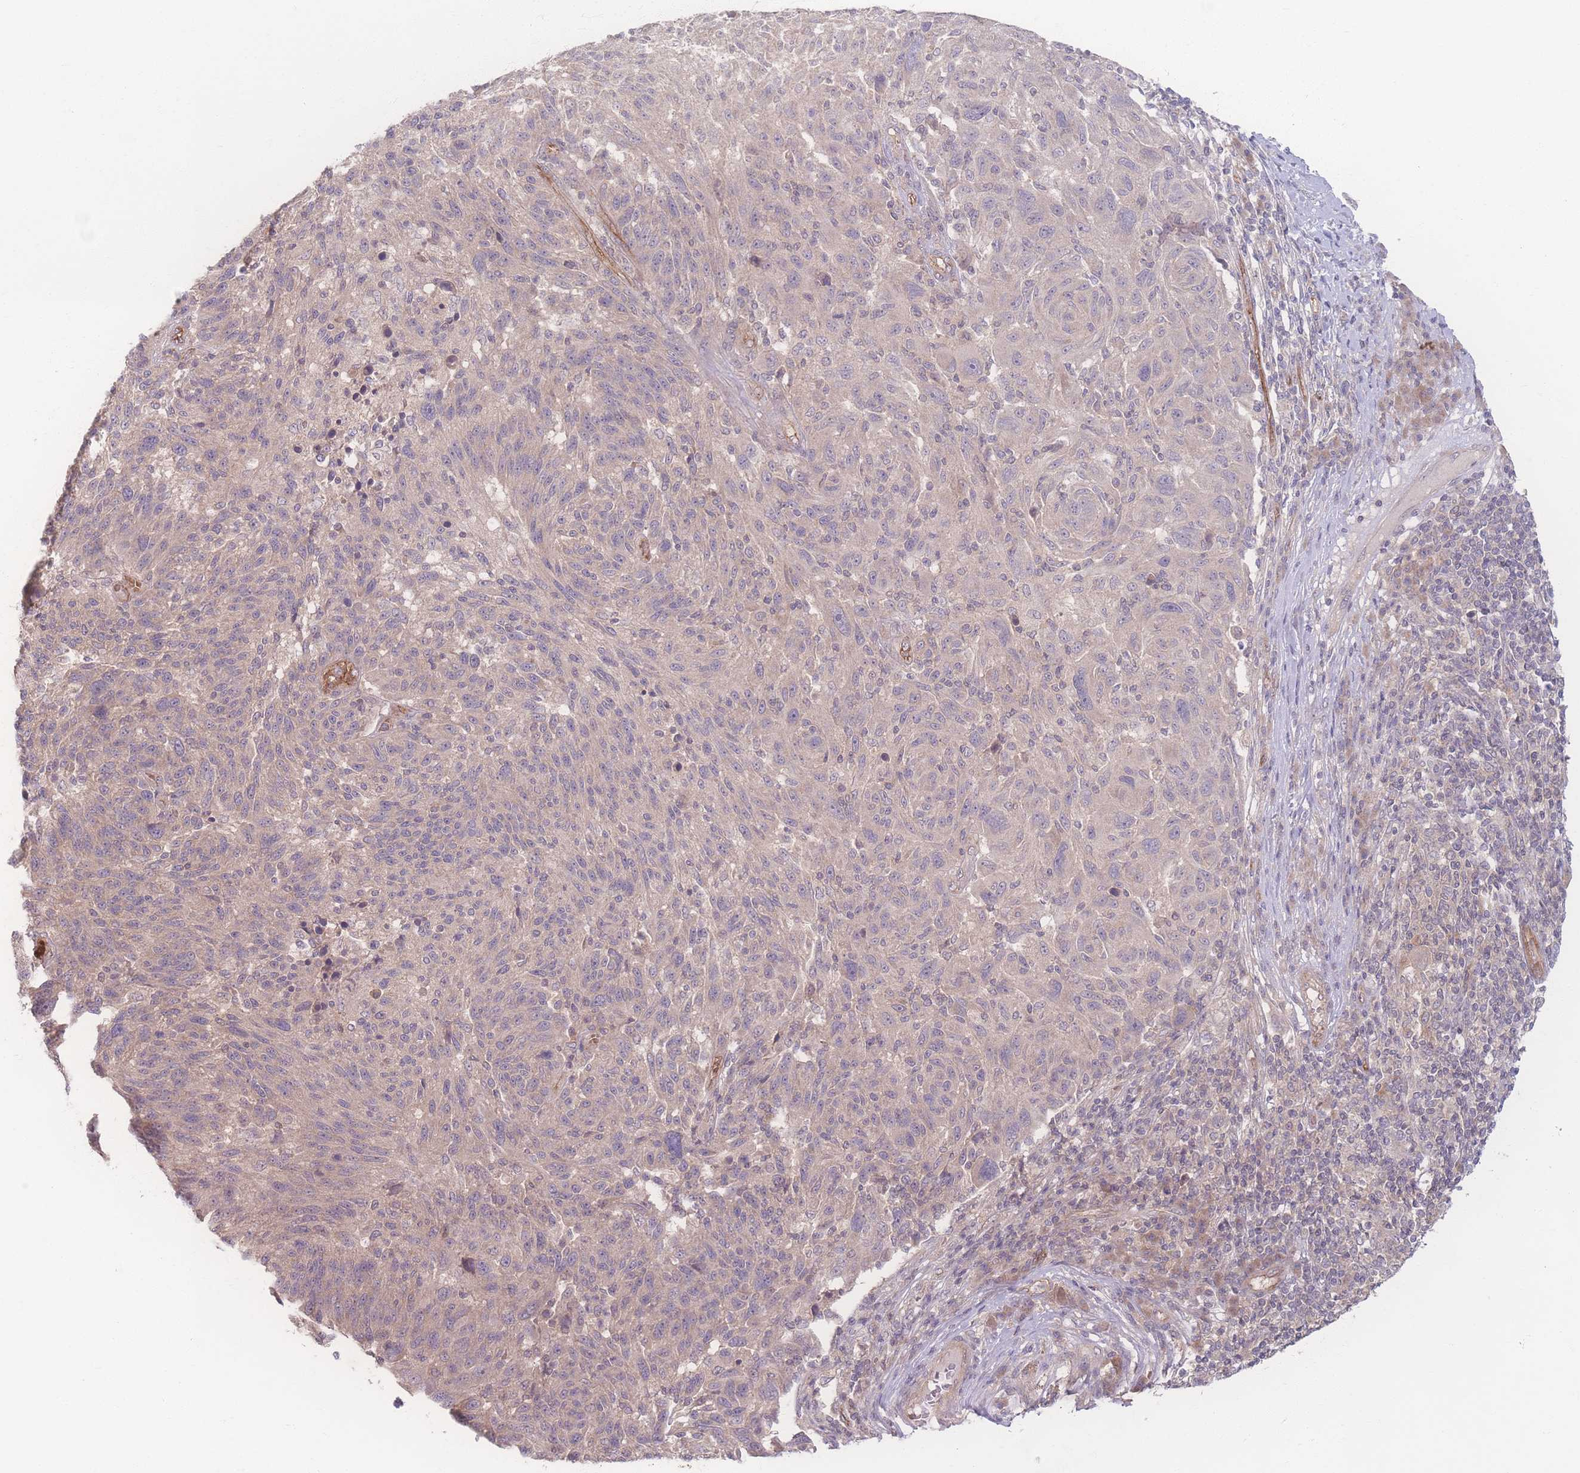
{"staining": {"intensity": "negative", "quantity": "none", "location": "none"}, "tissue": "melanoma", "cell_type": "Tumor cells", "image_type": "cancer", "snomed": [{"axis": "morphology", "description": "Malignant melanoma, NOS"}, {"axis": "topography", "description": "Skin"}], "caption": "Melanoma was stained to show a protein in brown. There is no significant positivity in tumor cells.", "gene": "INSR", "patient": {"sex": "male", "age": 53}}